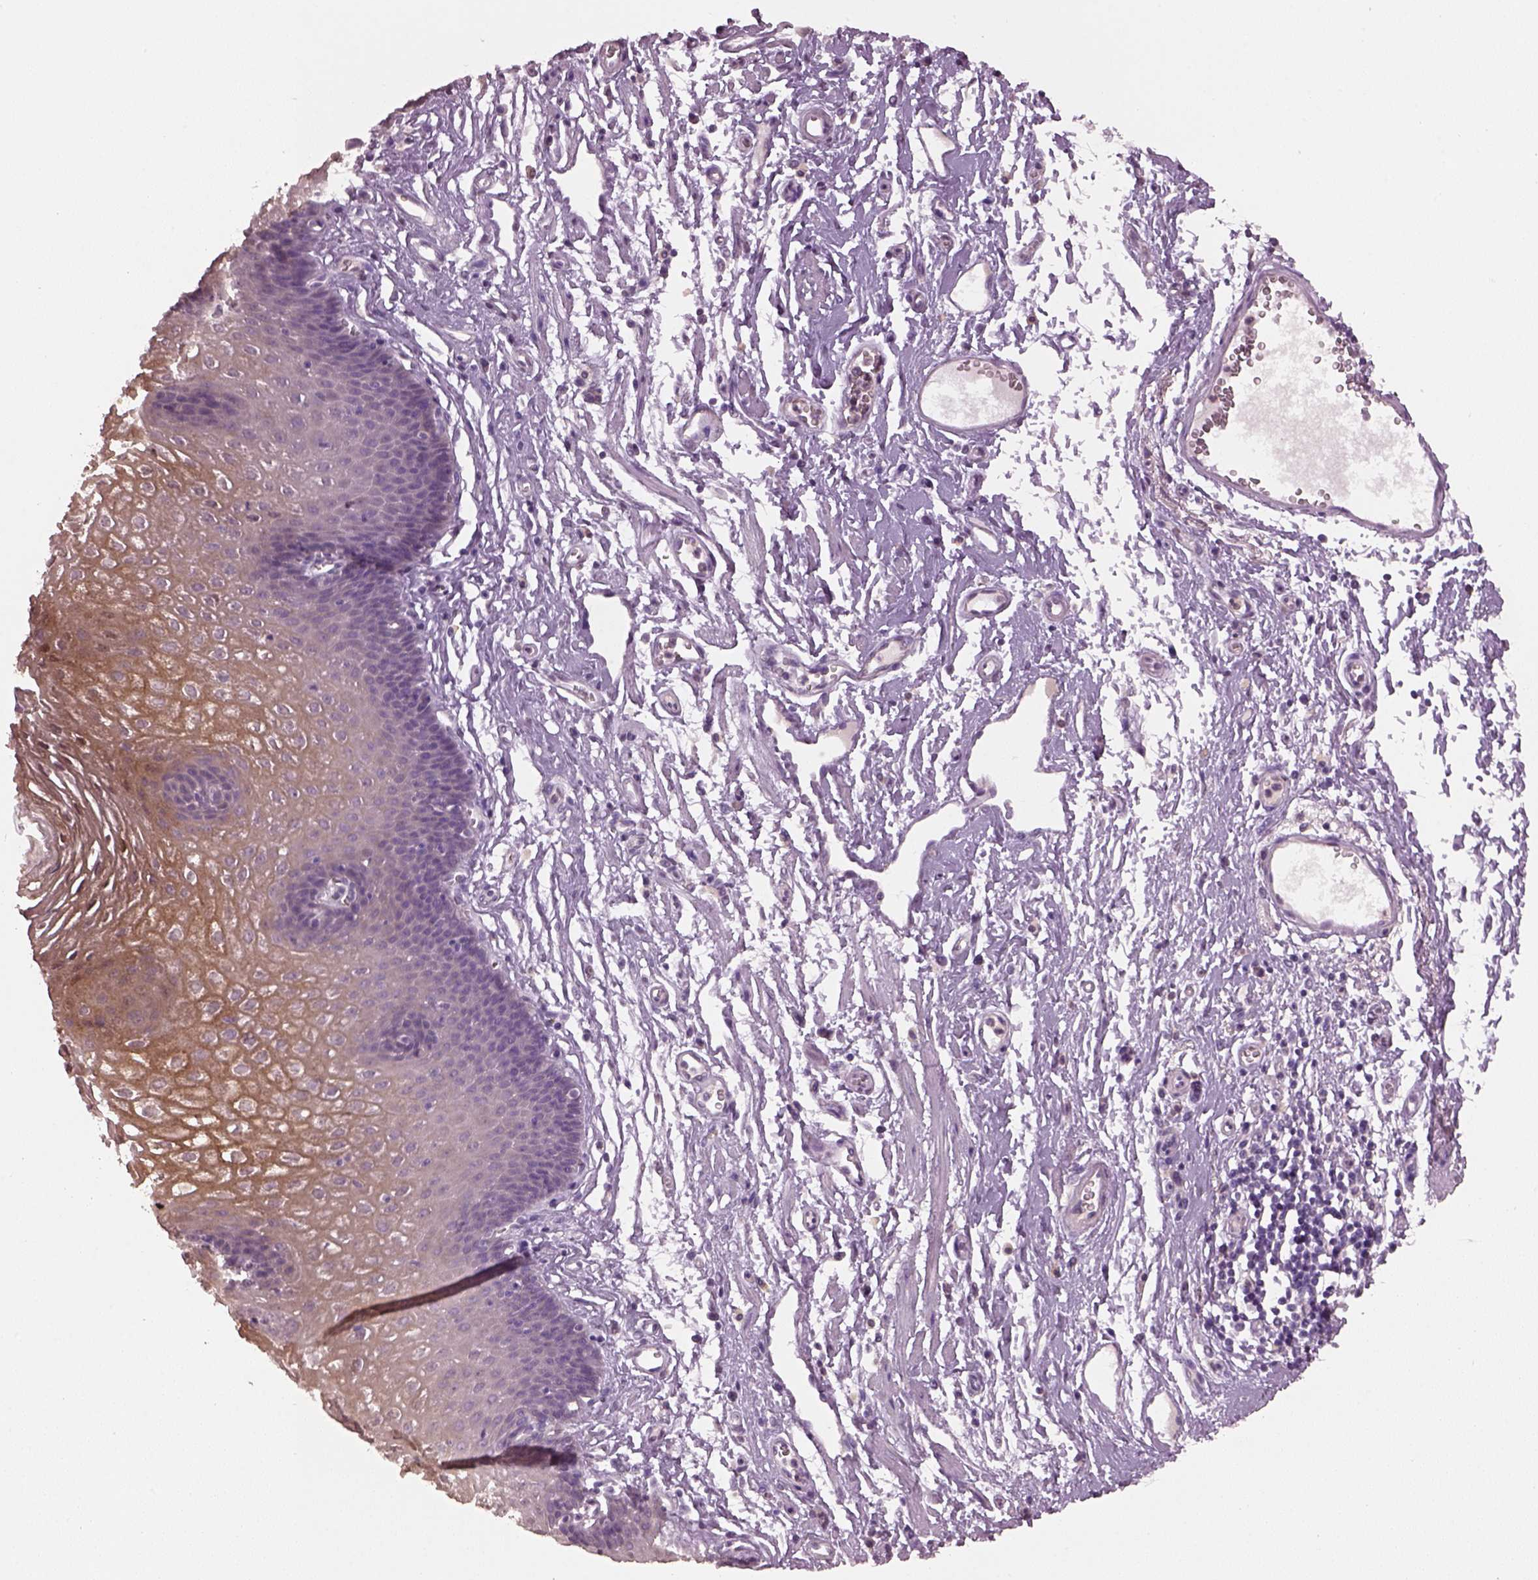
{"staining": {"intensity": "moderate", "quantity": "25%-75%", "location": "cytoplasmic/membranous"}, "tissue": "esophagus", "cell_type": "Squamous epithelial cells", "image_type": "normal", "snomed": [{"axis": "morphology", "description": "Normal tissue, NOS"}, {"axis": "topography", "description": "Esophagus"}], "caption": "Immunohistochemical staining of benign human esophagus shows 25%-75% levels of moderate cytoplasmic/membranous protein staining in approximately 25%-75% of squamous epithelial cells.", "gene": "KCNIP3", "patient": {"sex": "male", "age": 72}}